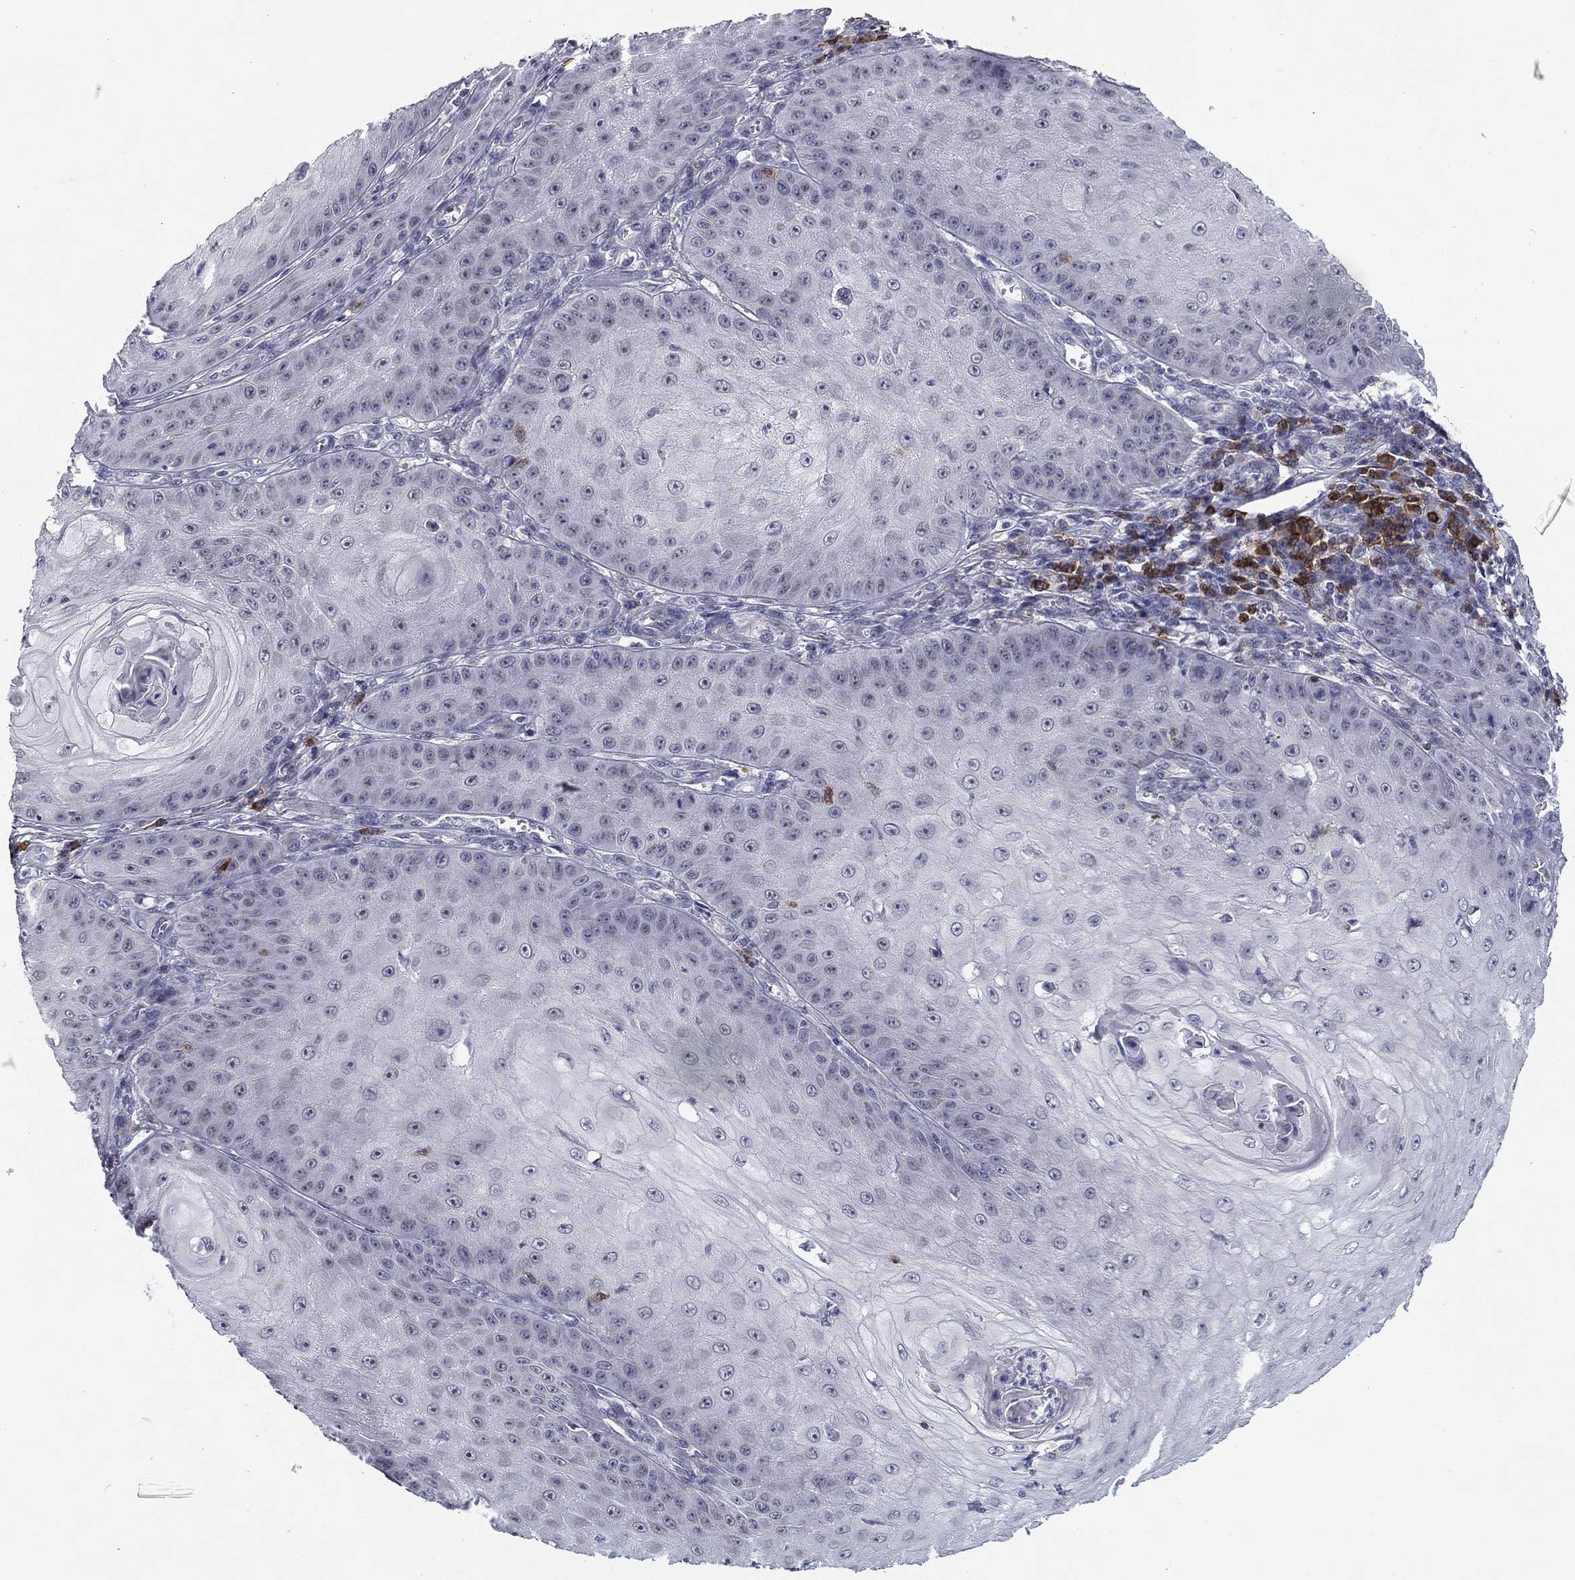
{"staining": {"intensity": "negative", "quantity": "none", "location": "none"}, "tissue": "skin cancer", "cell_type": "Tumor cells", "image_type": "cancer", "snomed": [{"axis": "morphology", "description": "Squamous cell carcinoma, NOS"}, {"axis": "topography", "description": "Skin"}], "caption": "DAB (3,3'-diaminobenzidine) immunohistochemical staining of skin squamous cell carcinoma reveals no significant staining in tumor cells. (DAB (3,3'-diaminobenzidine) immunohistochemistry with hematoxylin counter stain).", "gene": "TRAT1", "patient": {"sex": "male", "age": 70}}